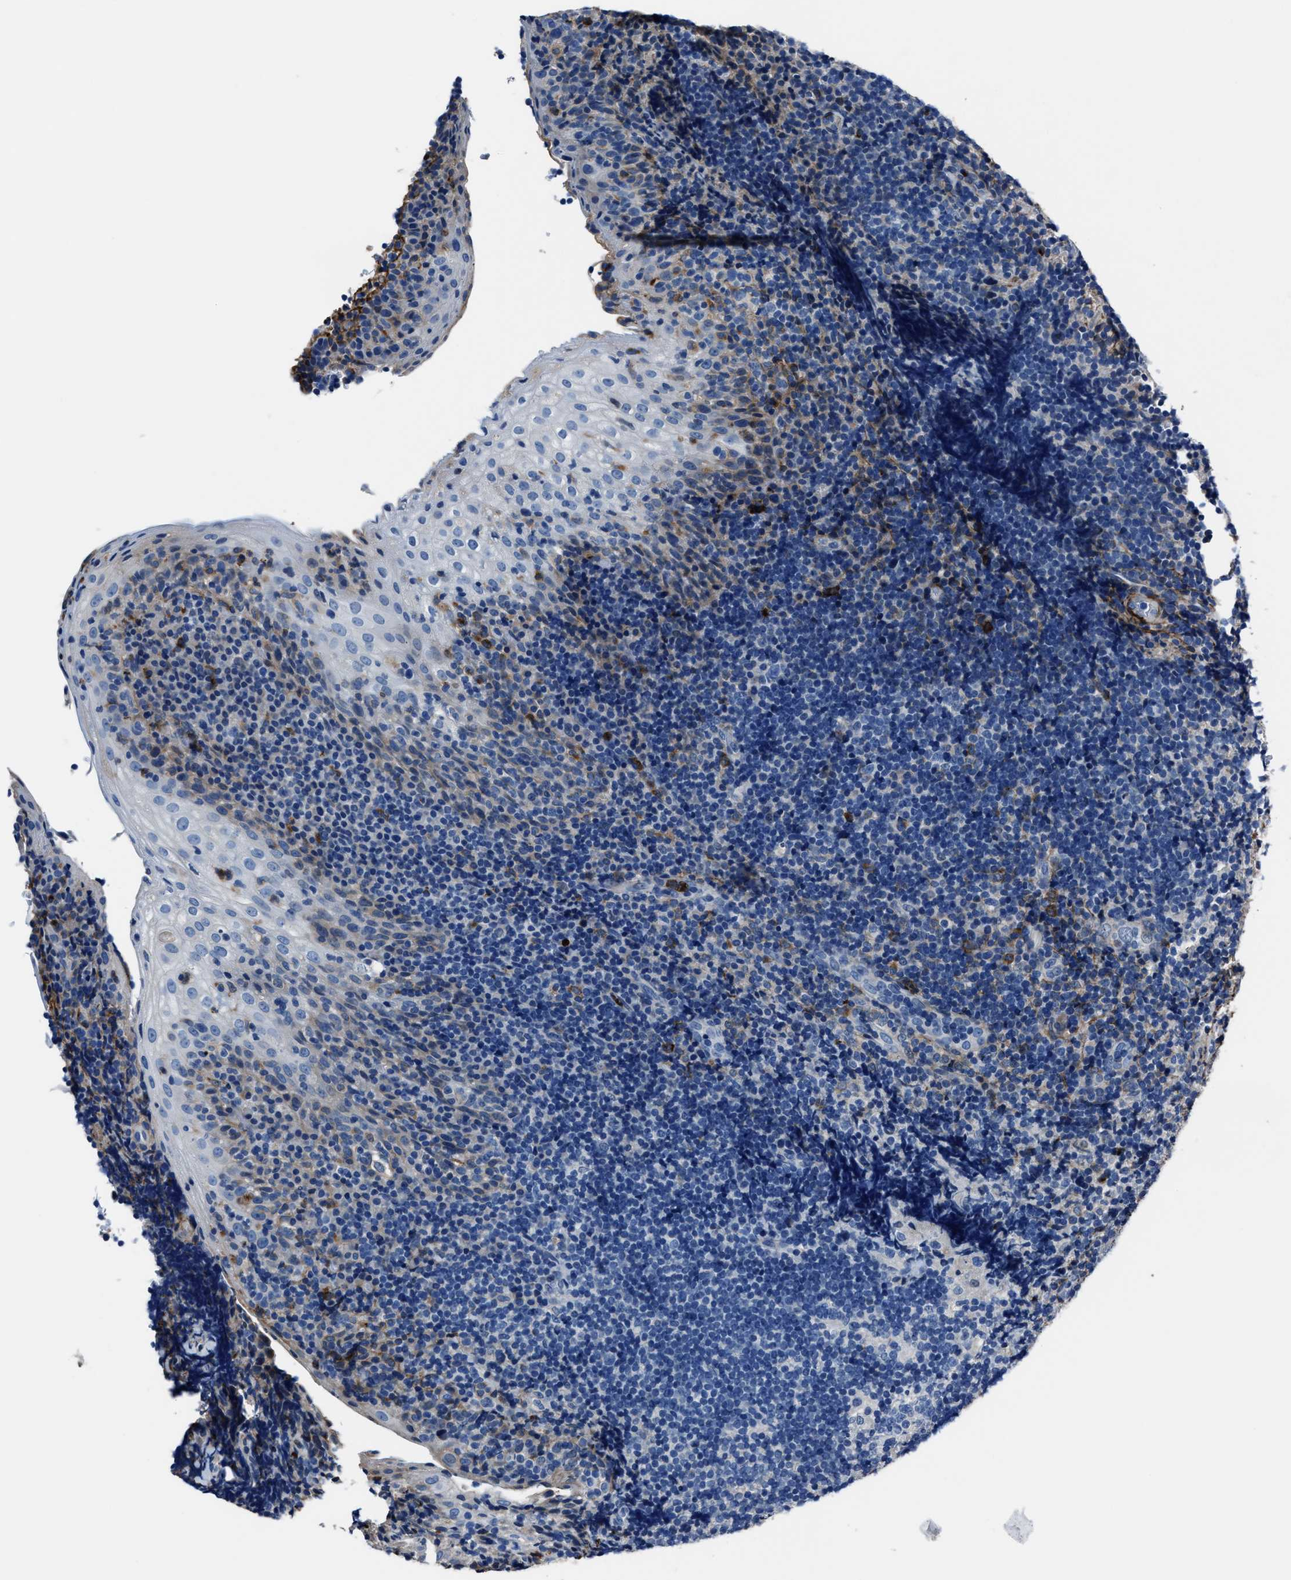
{"staining": {"intensity": "negative", "quantity": "none", "location": "none"}, "tissue": "tonsil", "cell_type": "Germinal center cells", "image_type": "normal", "snomed": [{"axis": "morphology", "description": "Normal tissue, NOS"}, {"axis": "topography", "description": "Tonsil"}], "caption": "The micrograph demonstrates no staining of germinal center cells in normal tonsil.", "gene": "FGL2", "patient": {"sex": "male", "age": 37}}